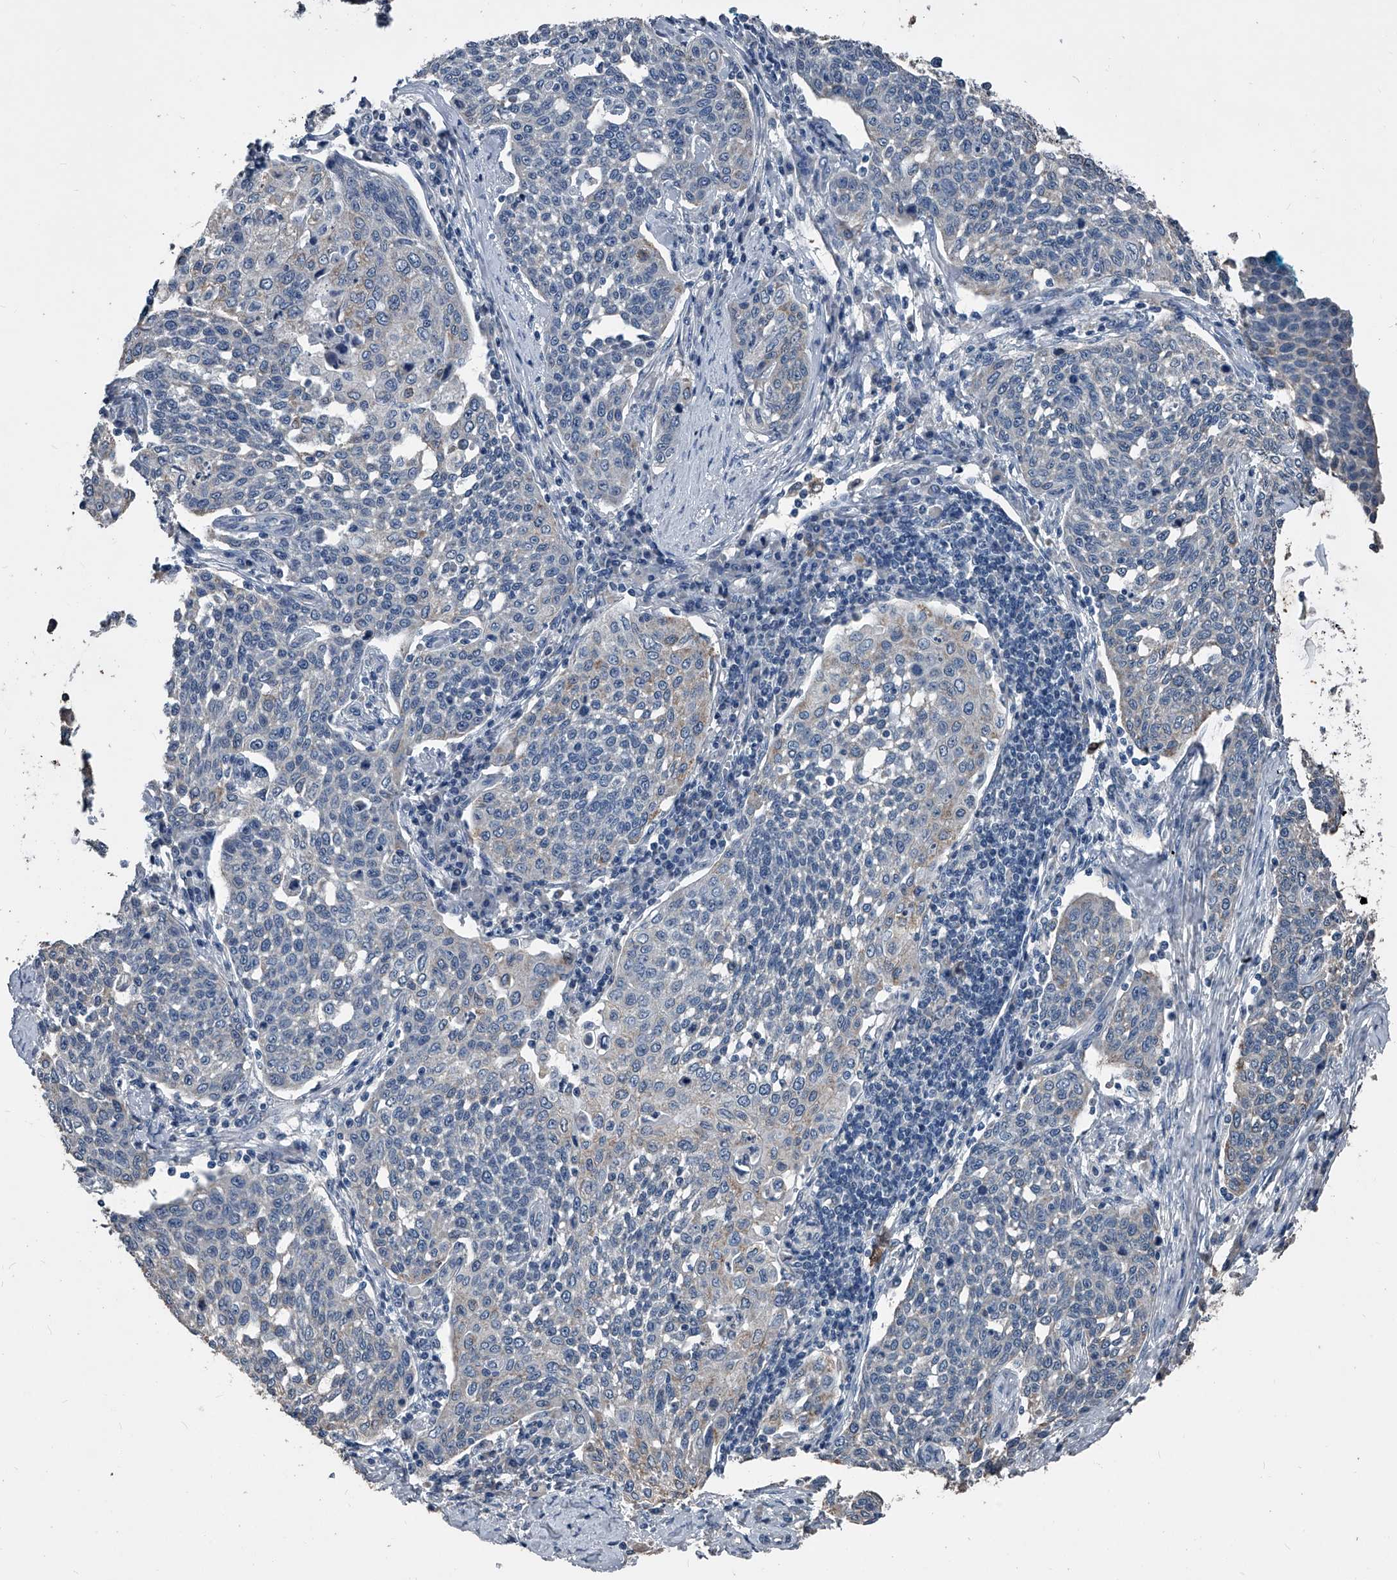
{"staining": {"intensity": "weak", "quantity": "<25%", "location": "cytoplasmic/membranous"}, "tissue": "cervical cancer", "cell_type": "Tumor cells", "image_type": "cancer", "snomed": [{"axis": "morphology", "description": "Squamous cell carcinoma, NOS"}, {"axis": "topography", "description": "Cervix"}], "caption": "Immunohistochemistry (IHC) of cervical squamous cell carcinoma demonstrates no expression in tumor cells. Nuclei are stained in blue.", "gene": "PHACTR1", "patient": {"sex": "female", "age": 34}}